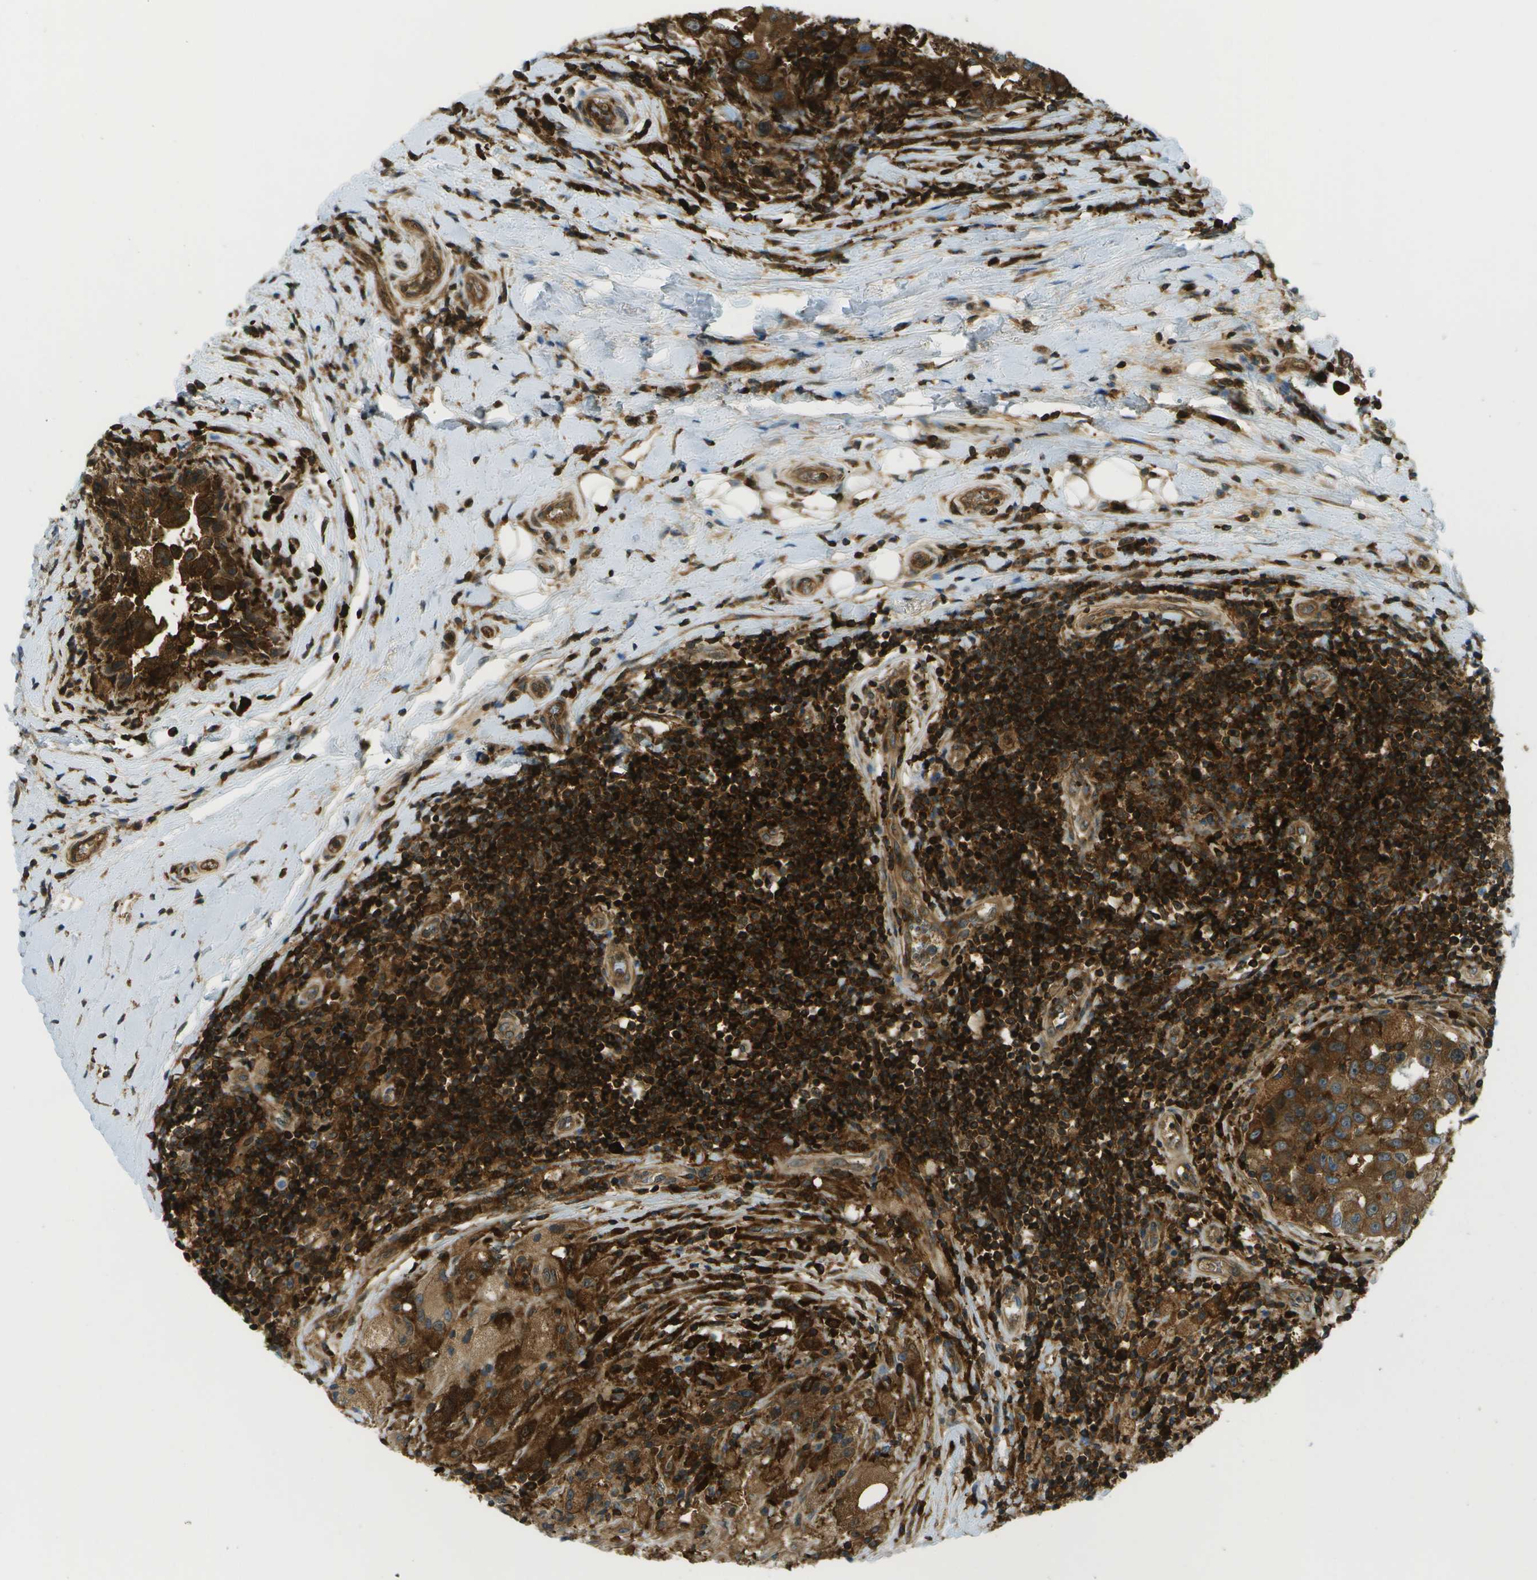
{"staining": {"intensity": "moderate", "quantity": ">75%", "location": "cytoplasmic/membranous"}, "tissue": "breast cancer", "cell_type": "Tumor cells", "image_type": "cancer", "snomed": [{"axis": "morphology", "description": "Duct carcinoma"}, {"axis": "topography", "description": "Breast"}], "caption": "This is an image of IHC staining of invasive ductal carcinoma (breast), which shows moderate staining in the cytoplasmic/membranous of tumor cells.", "gene": "TMTC1", "patient": {"sex": "female", "age": 27}}